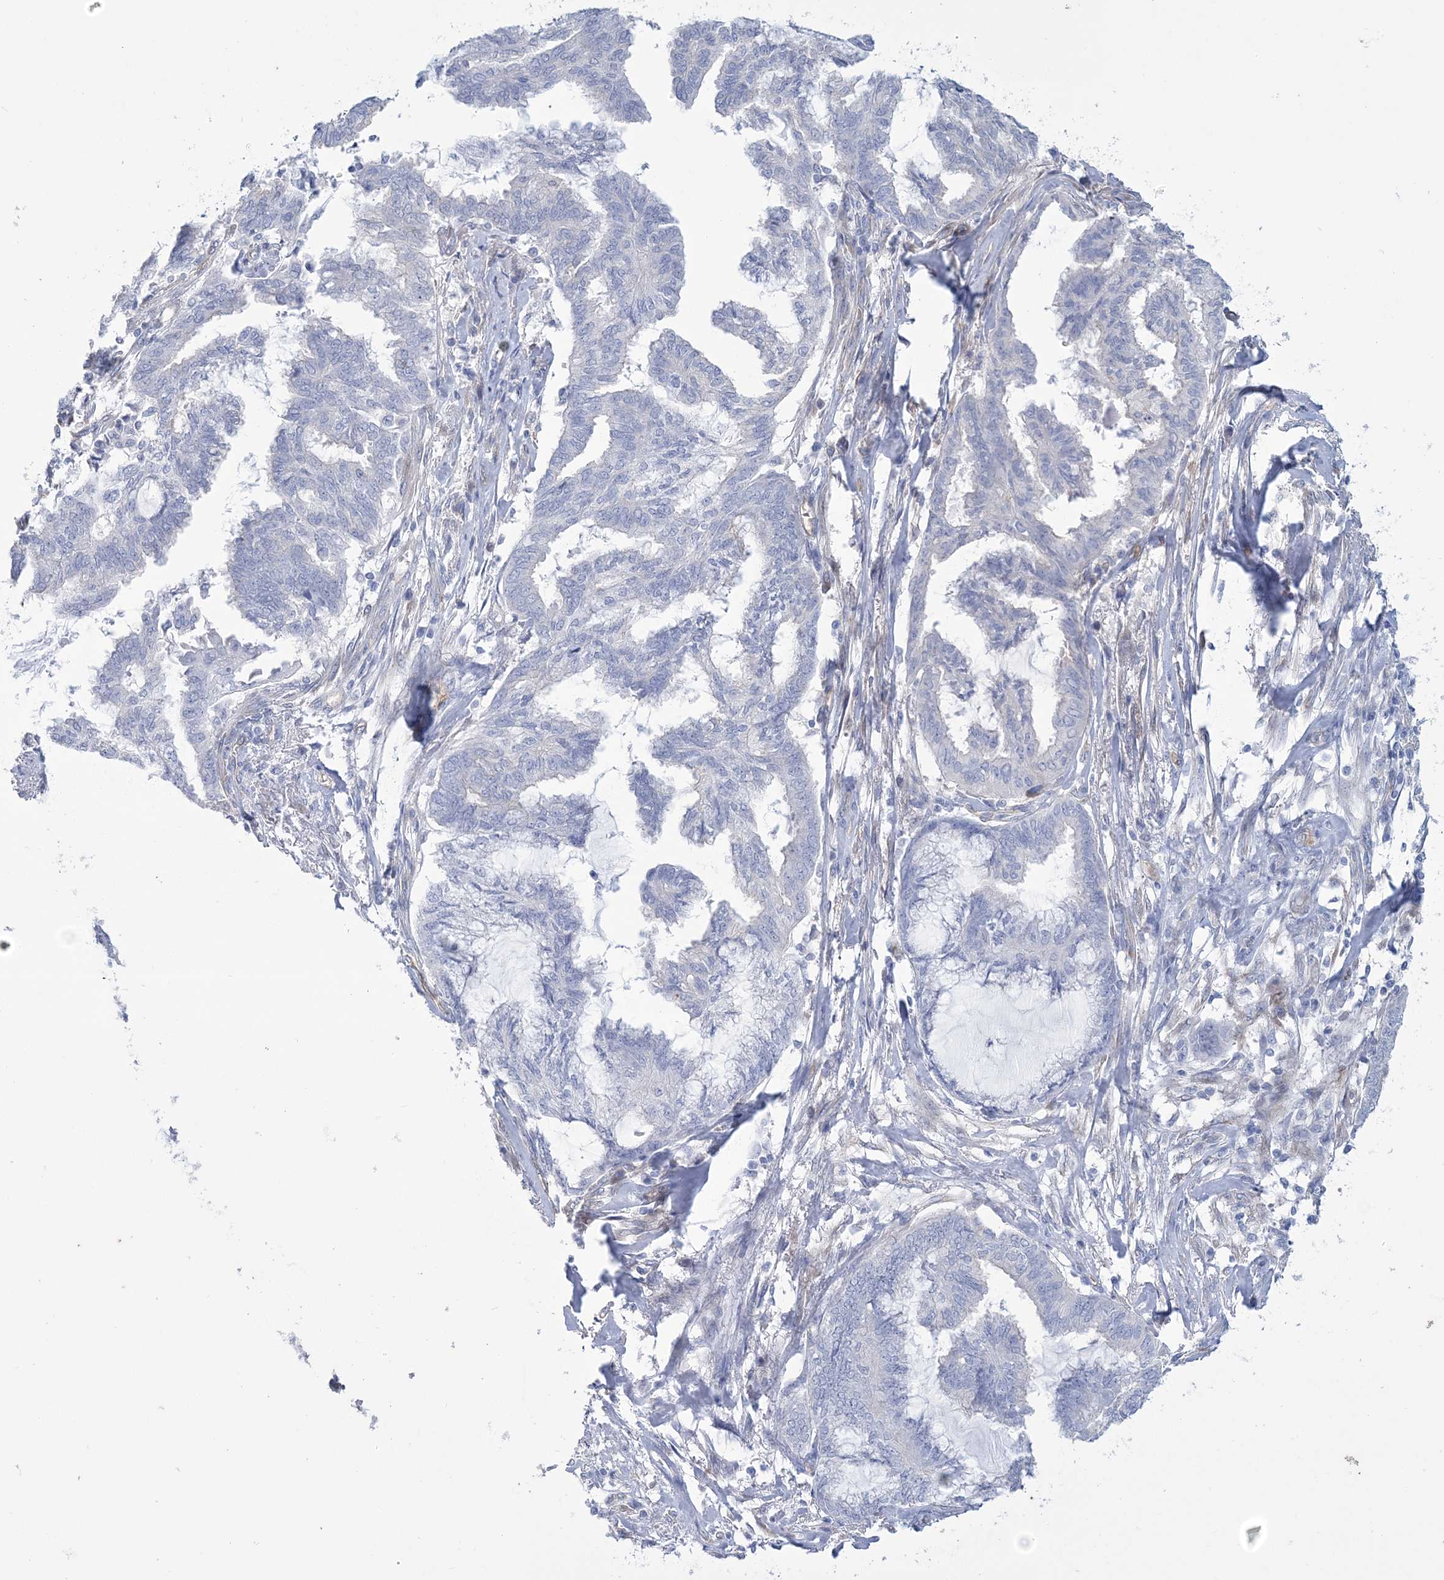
{"staining": {"intensity": "negative", "quantity": "none", "location": "none"}, "tissue": "endometrial cancer", "cell_type": "Tumor cells", "image_type": "cancer", "snomed": [{"axis": "morphology", "description": "Adenocarcinoma, NOS"}, {"axis": "topography", "description": "Endometrium"}], "caption": "Tumor cells are negative for protein expression in human adenocarcinoma (endometrial).", "gene": "RAB11FIP5", "patient": {"sex": "female", "age": 86}}